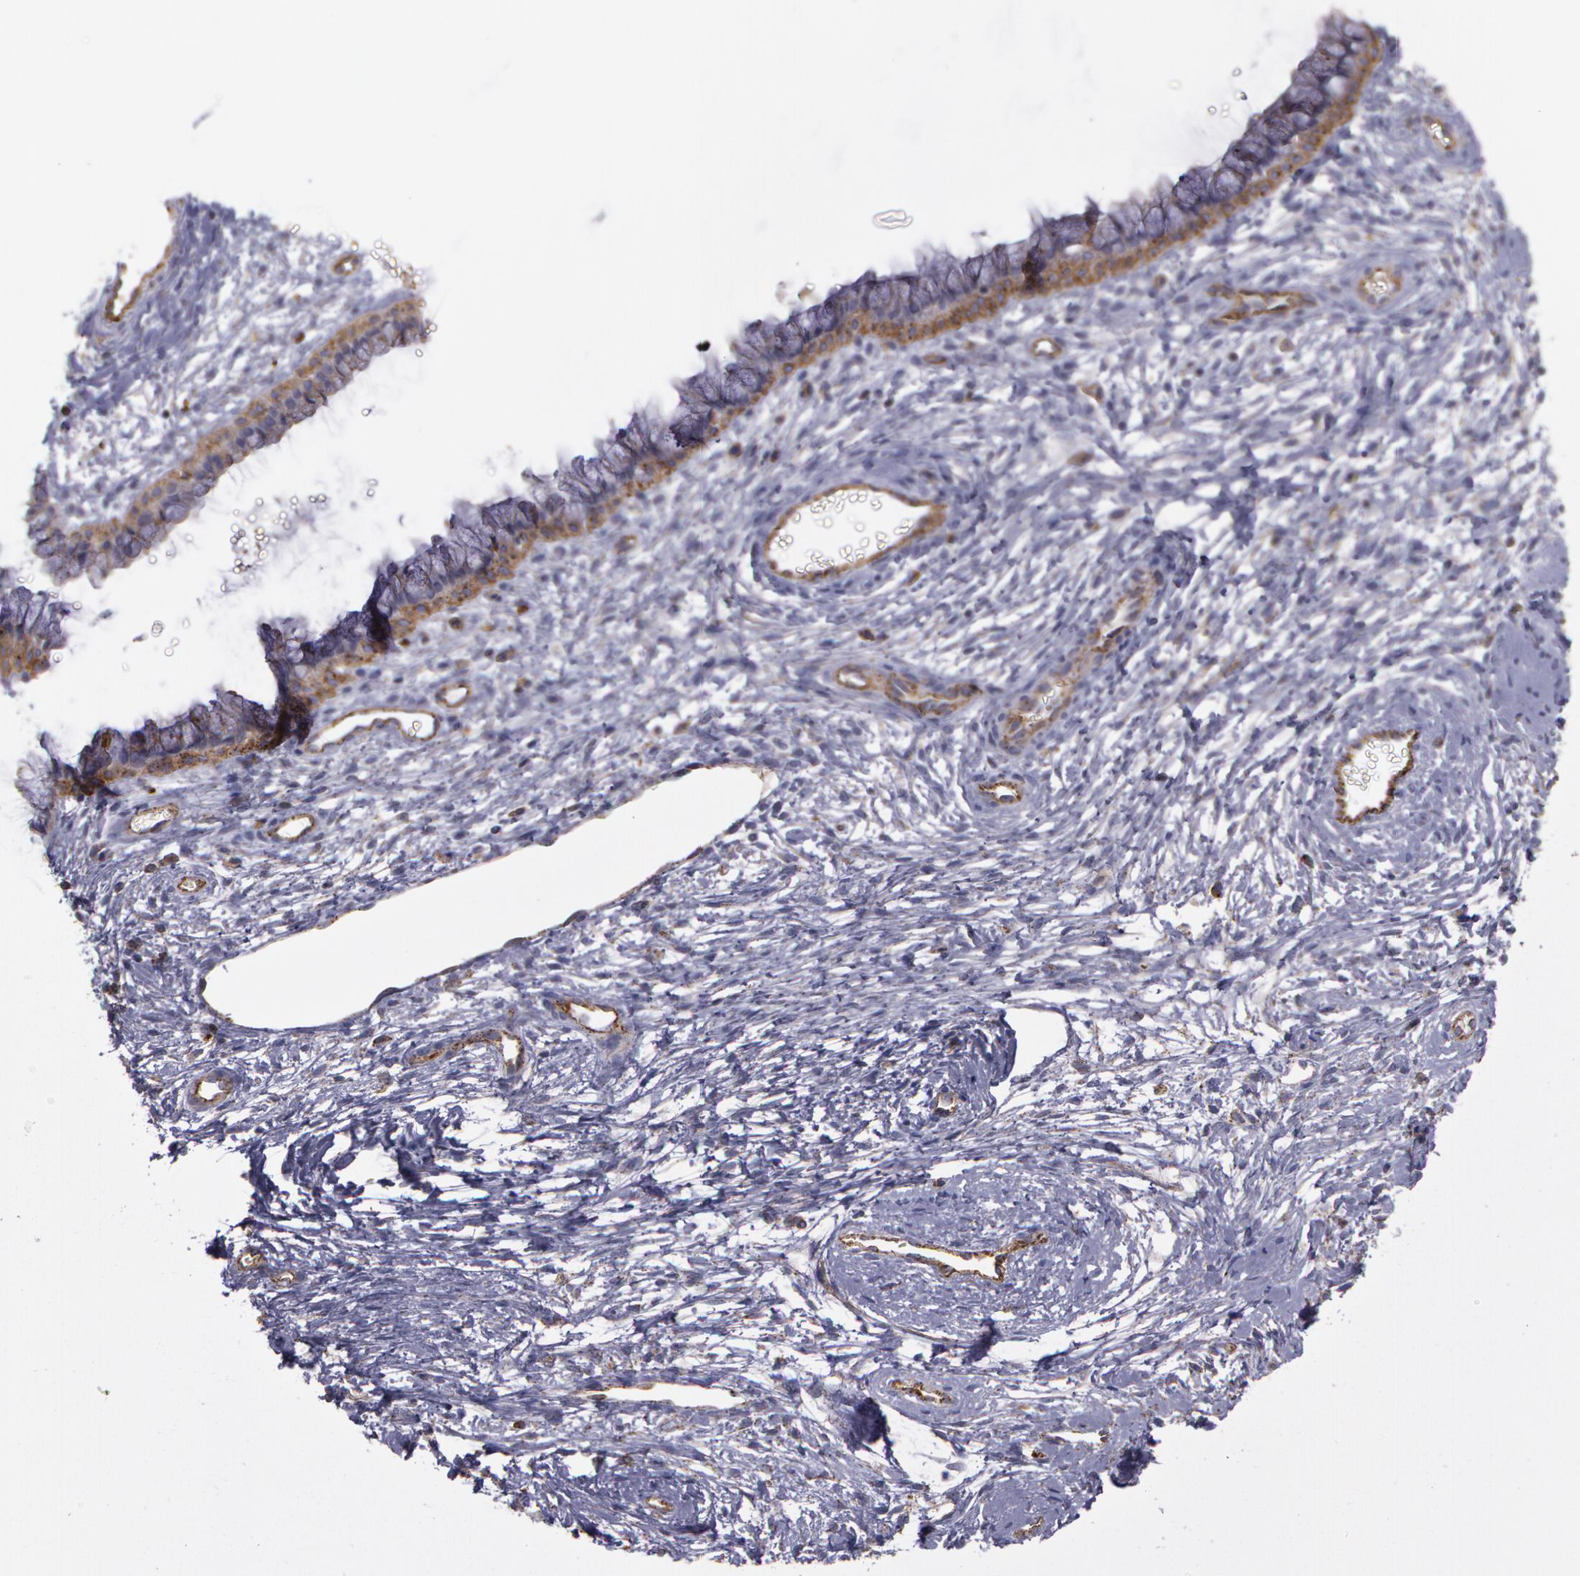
{"staining": {"intensity": "moderate", "quantity": ">75%", "location": "cytoplasmic/membranous"}, "tissue": "cervix", "cell_type": "Glandular cells", "image_type": "normal", "snomed": [{"axis": "morphology", "description": "Normal tissue, NOS"}, {"axis": "topography", "description": "Cervix"}], "caption": "This micrograph reveals IHC staining of benign cervix, with medium moderate cytoplasmic/membranous positivity in approximately >75% of glandular cells.", "gene": "FLOT2", "patient": {"sex": "female", "age": 39}}